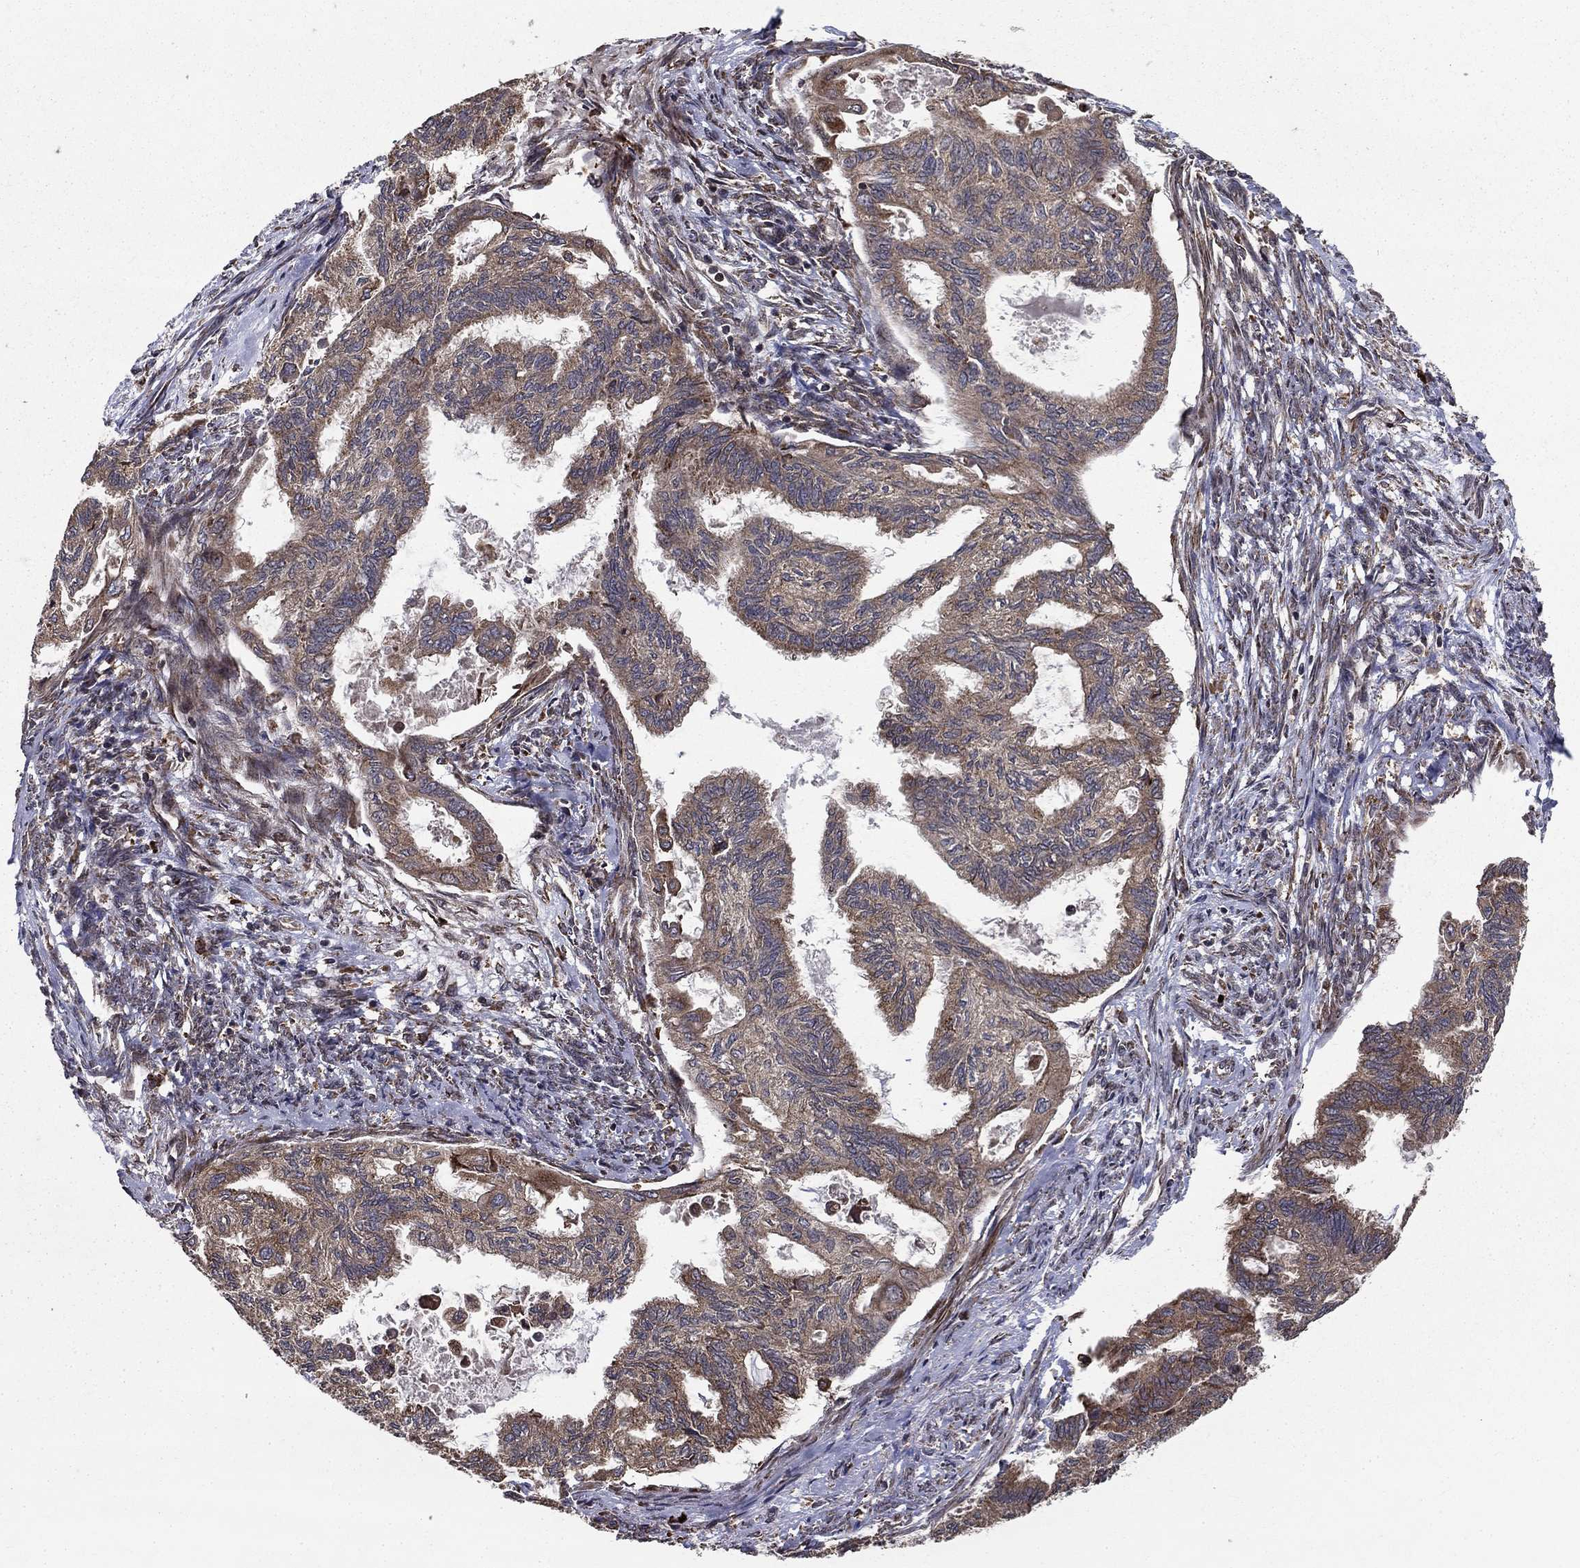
{"staining": {"intensity": "moderate", "quantity": ">75%", "location": "cytoplasmic/membranous"}, "tissue": "endometrial cancer", "cell_type": "Tumor cells", "image_type": "cancer", "snomed": [{"axis": "morphology", "description": "Adenocarcinoma, NOS"}, {"axis": "topography", "description": "Endometrium"}], "caption": "Adenocarcinoma (endometrial) was stained to show a protein in brown. There is medium levels of moderate cytoplasmic/membranous expression in about >75% of tumor cells.", "gene": "BABAM2", "patient": {"sex": "female", "age": 86}}